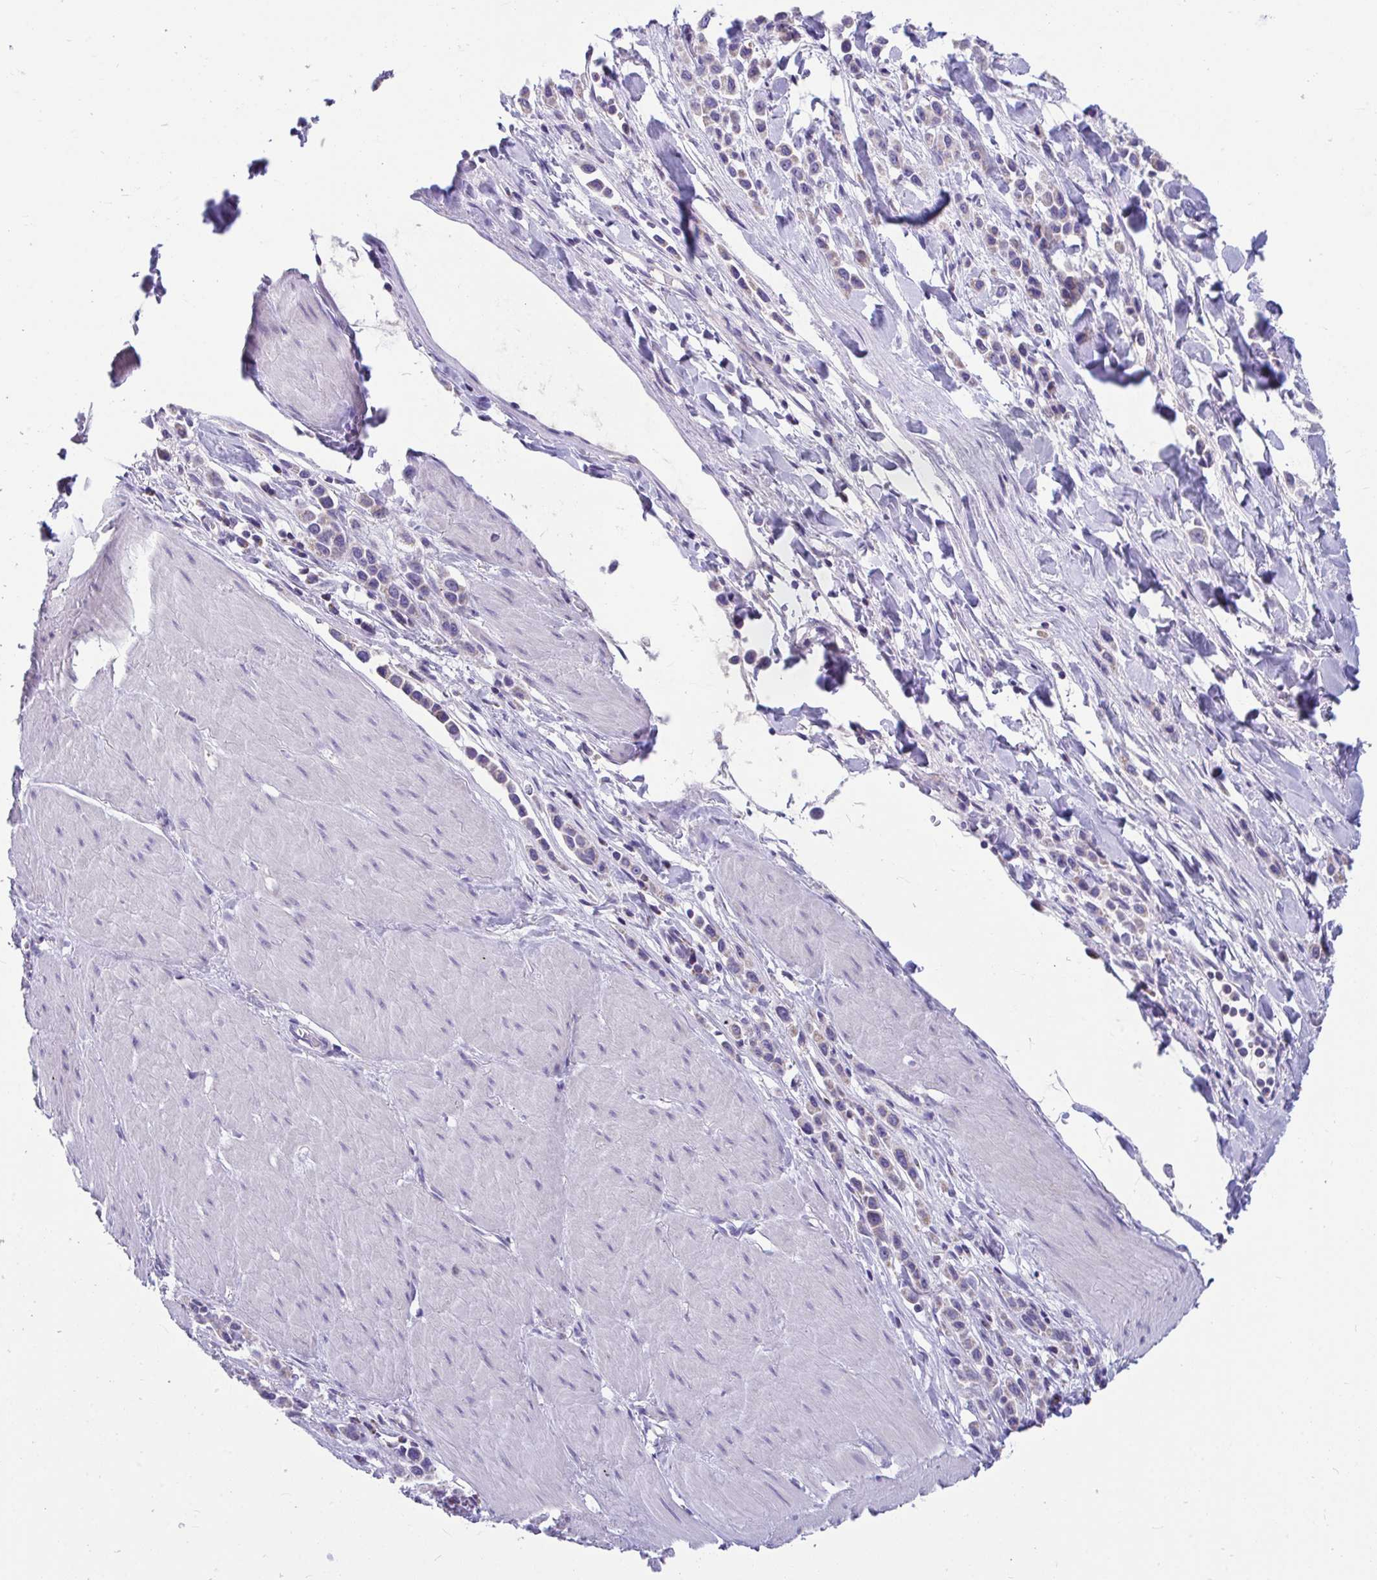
{"staining": {"intensity": "weak", "quantity": "25%-75%", "location": "cytoplasmic/membranous"}, "tissue": "stomach cancer", "cell_type": "Tumor cells", "image_type": "cancer", "snomed": [{"axis": "morphology", "description": "Adenocarcinoma, NOS"}, {"axis": "topography", "description": "Stomach"}], "caption": "This photomicrograph exhibits immunohistochemistry (IHC) staining of human stomach cancer, with low weak cytoplasmic/membranous positivity in about 25%-75% of tumor cells.", "gene": "OR13A1", "patient": {"sex": "male", "age": 47}}